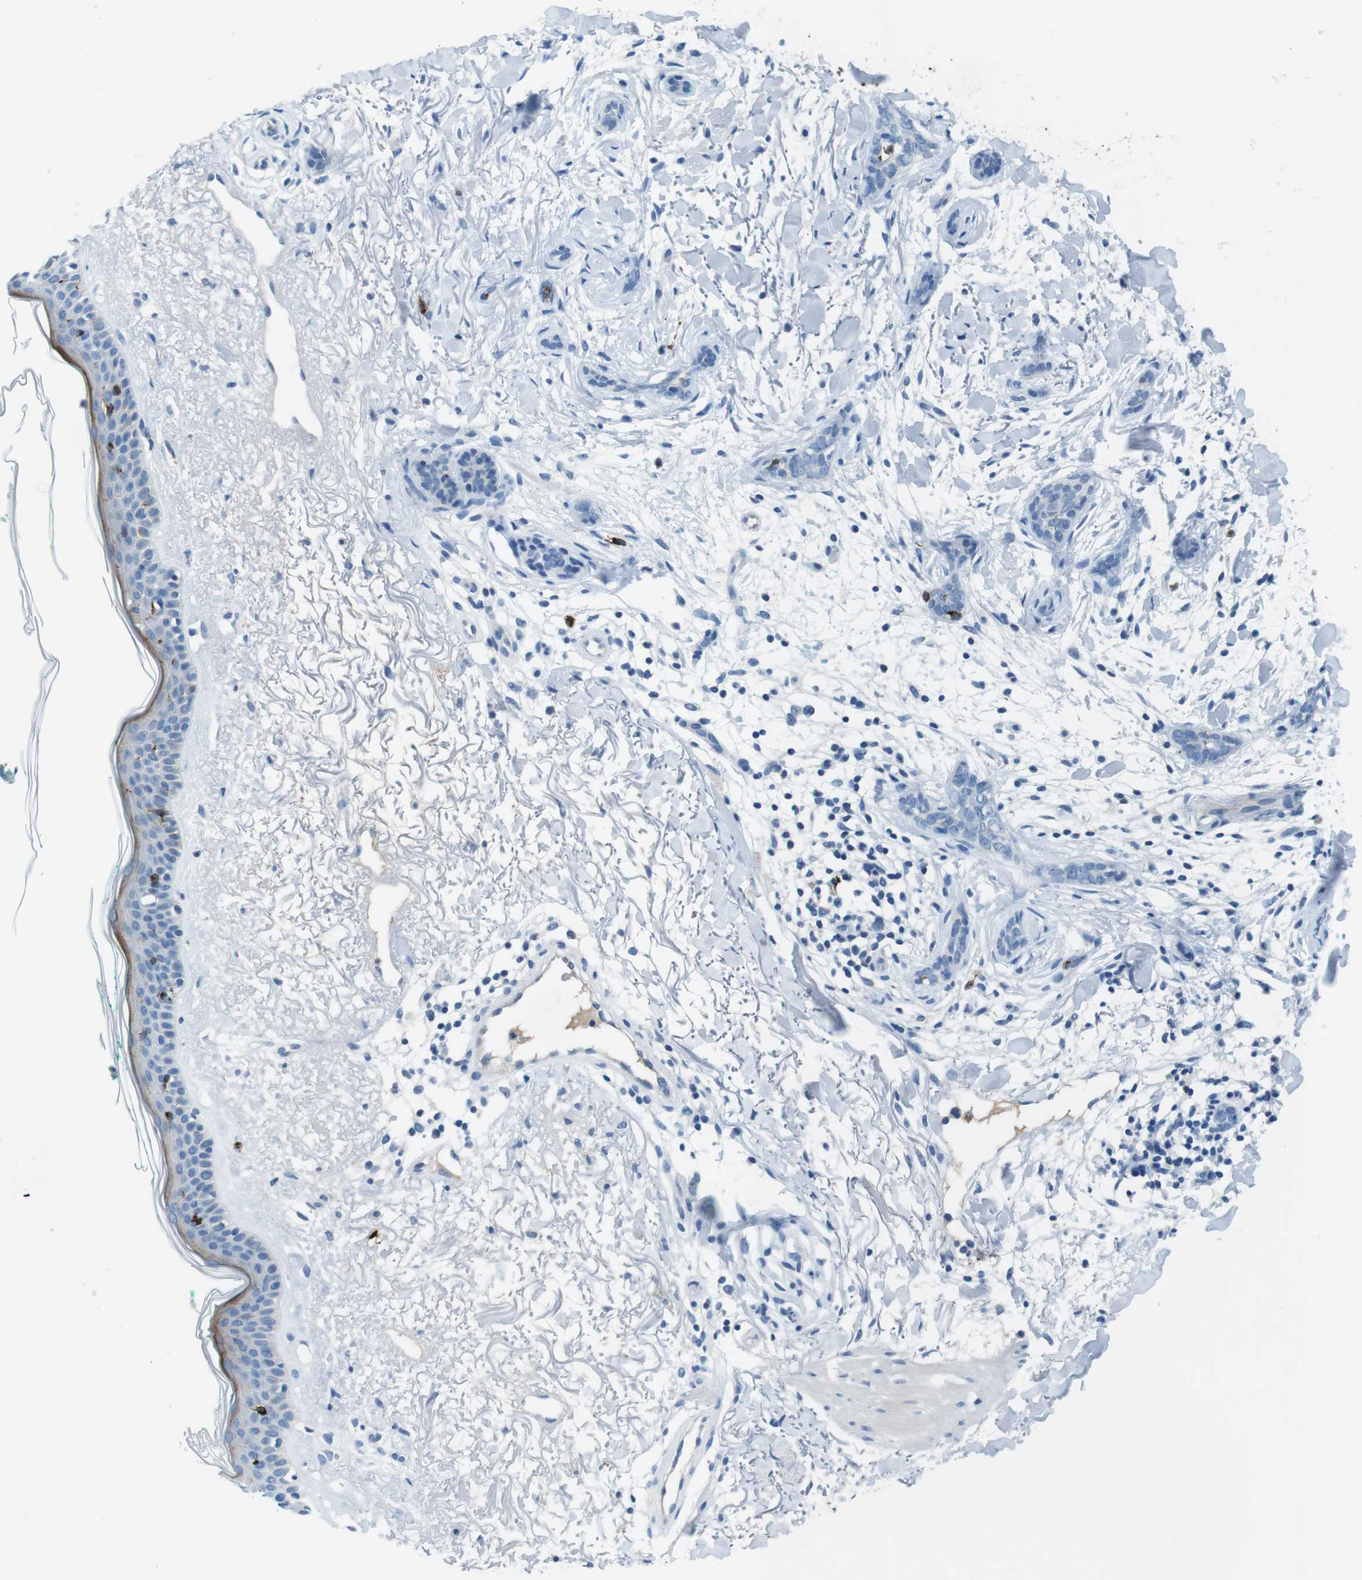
{"staining": {"intensity": "negative", "quantity": "none", "location": "none"}, "tissue": "skin cancer", "cell_type": "Tumor cells", "image_type": "cancer", "snomed": [{"axis": "morphology", "description": "Basal cell carcinoma"}, {"axis": "morphology", "description": "Adnexal tumor, benign"}, {"axis": "topography", "description": "Skin"}], "caption": "Benign adnexal tumor (skin) was stained to show a protein in brown. There is no significant positivity in tumor cells.", "gene": "SLC35A3", "patient": {"sex": "female", "age": 42}}